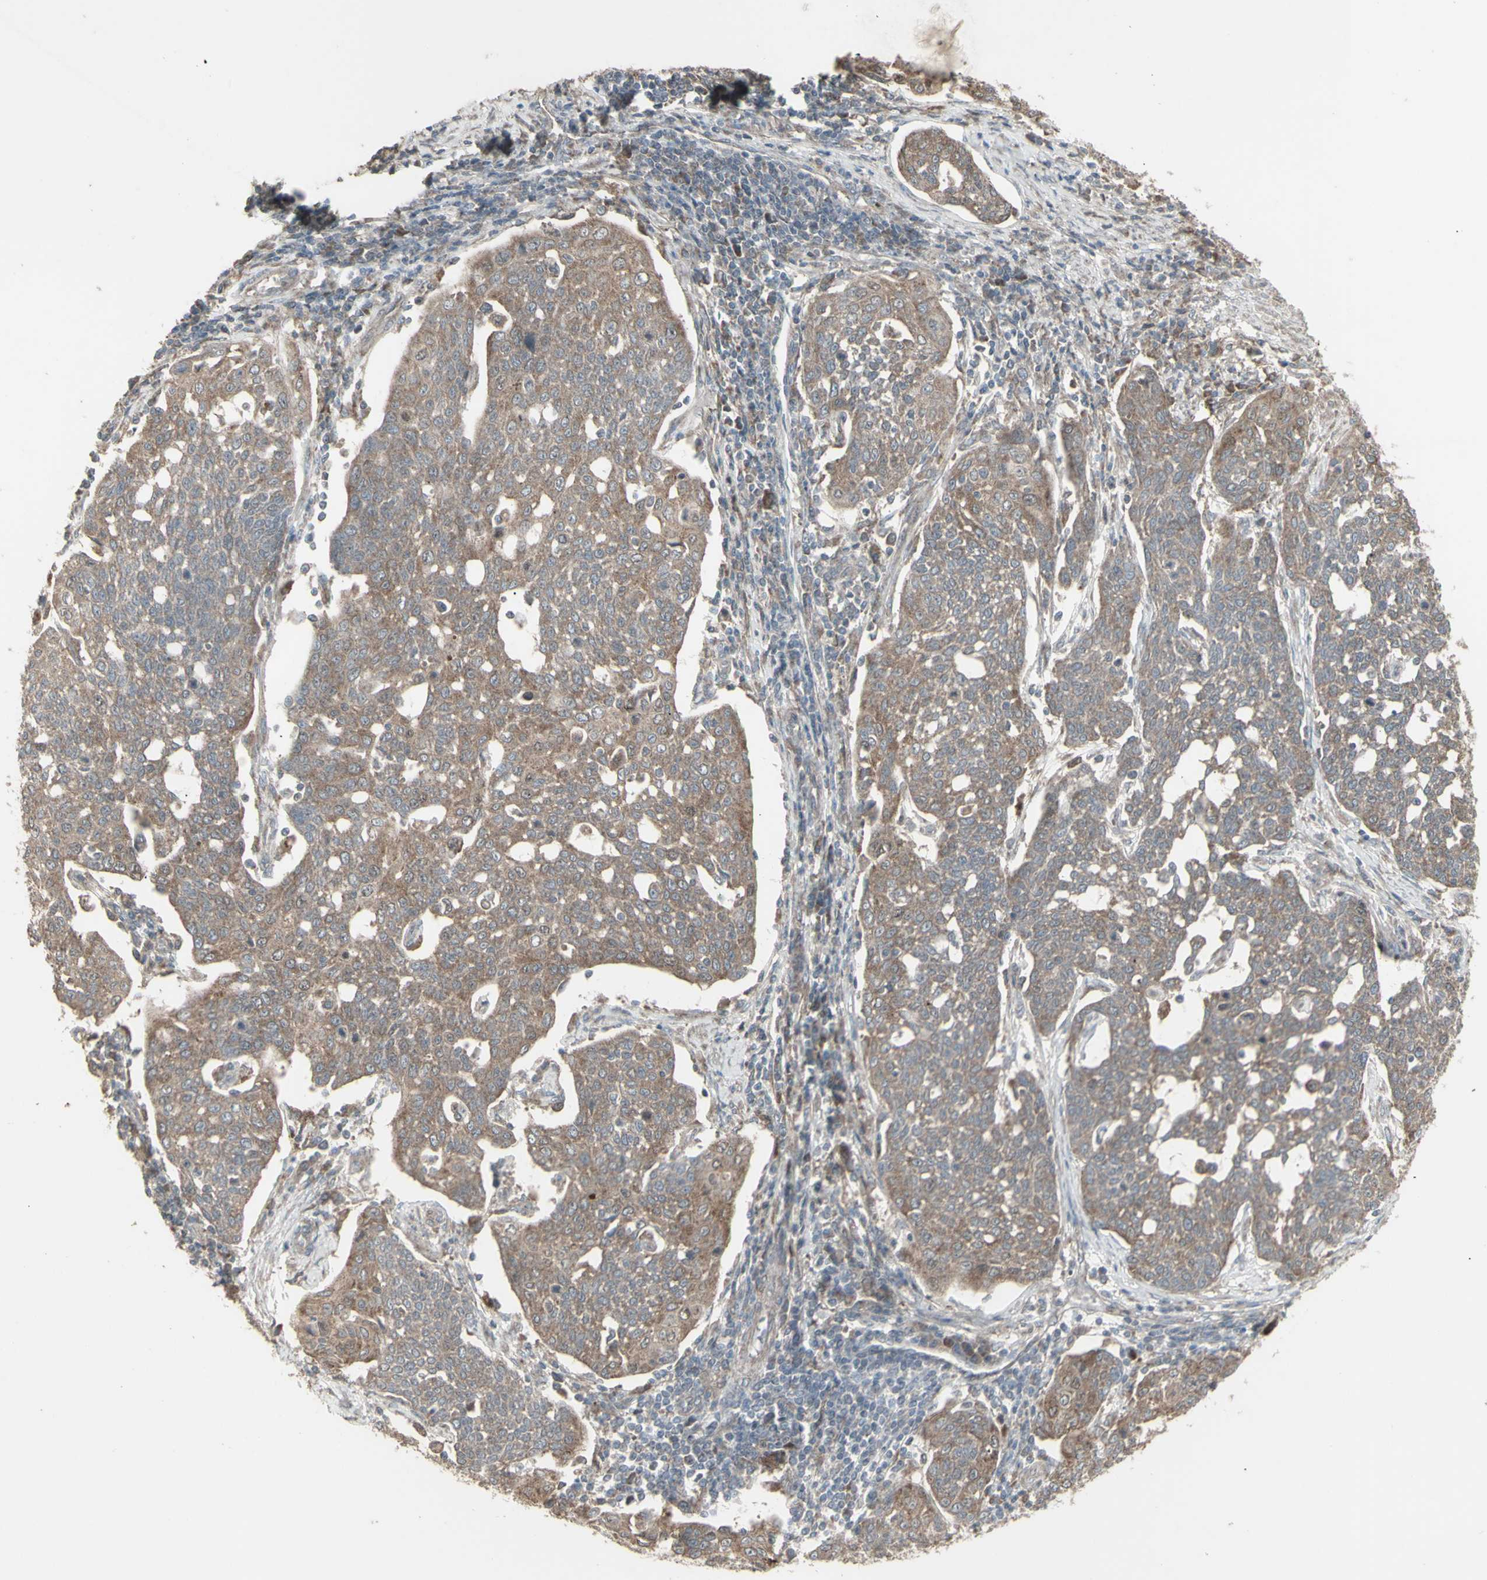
{"staining": {"intensity": "moderate", "quantity": ">75%", "location": "cytoplasmic/membranous"}, "tissue": "cervical cancer", "cell_type": "Tumor cells", "image_type": "cancer", "snomed": [{"axis": "morphology", "description": "Squamous cell carcinoma, NOS"}, {"axis": "topography", "description": "Cervix"}], "caption": "Cervical cancer stained with a protein marker exhibits moderate staining in tumor cells.", "gene": "RNASEL", "patient": {"sex": "female", "age": 34}}